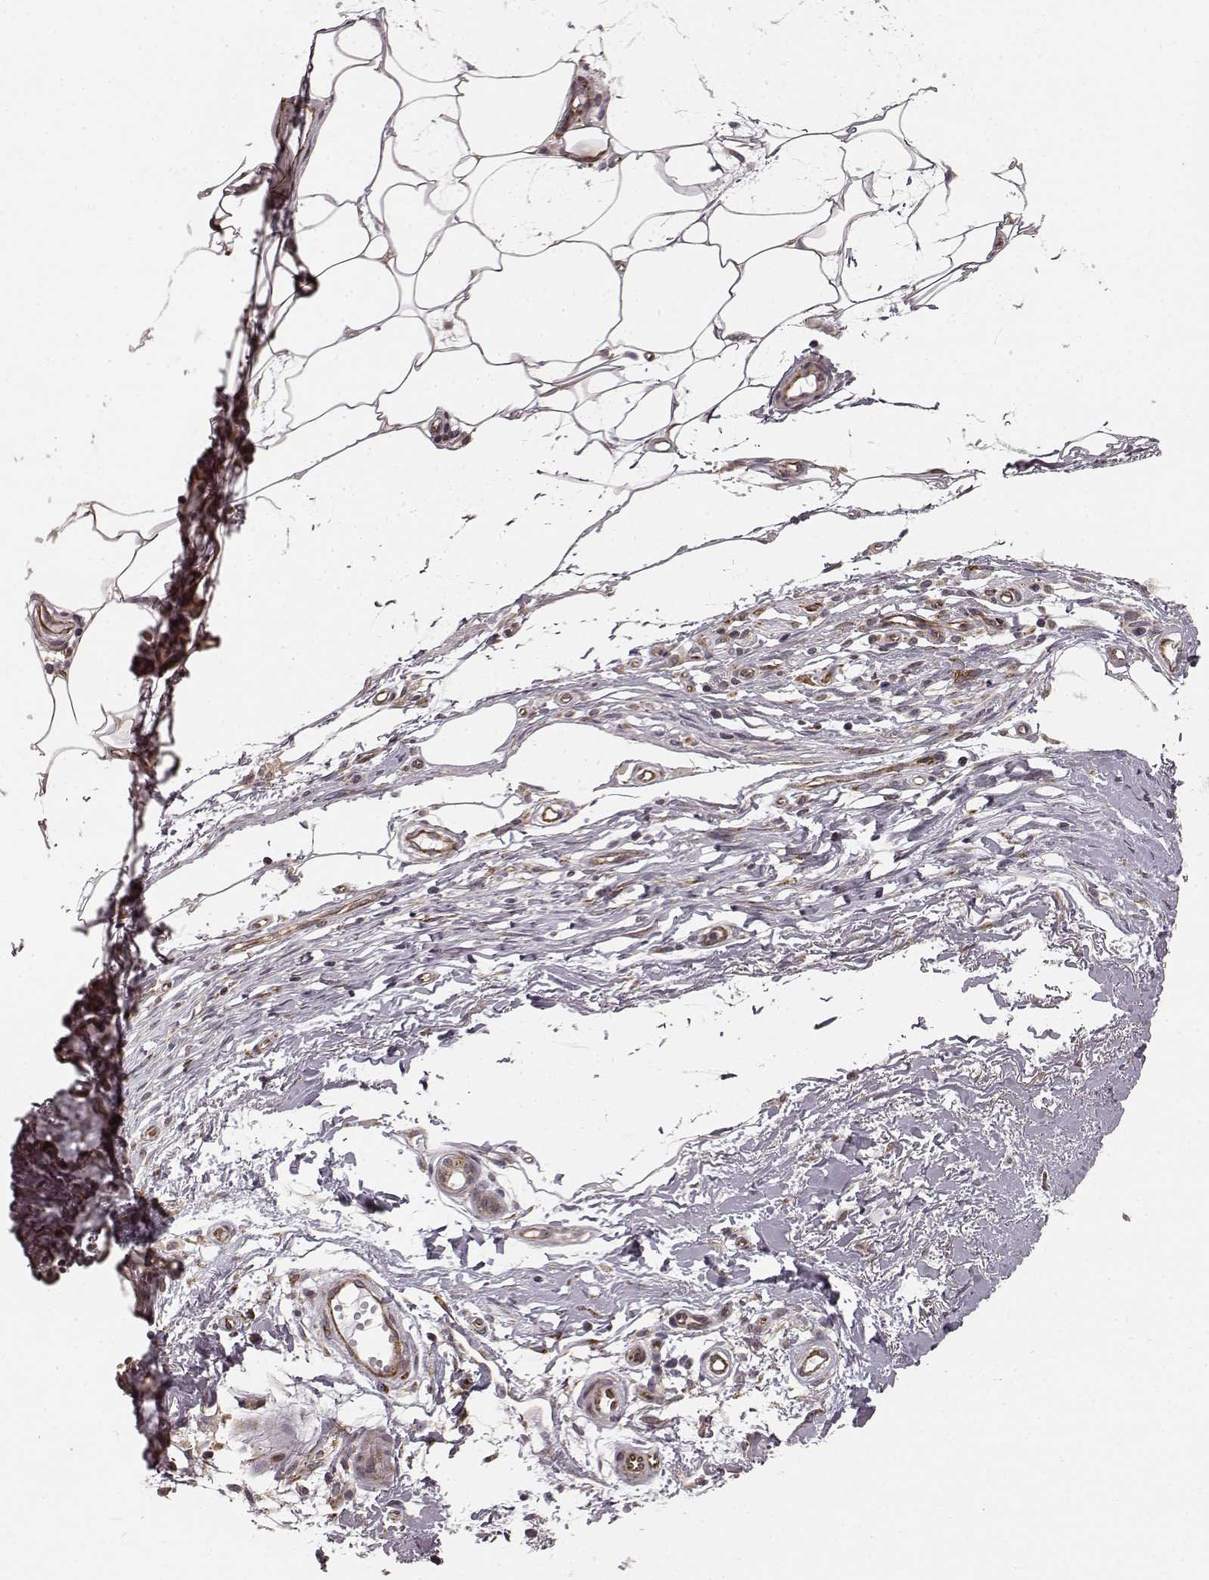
{"staining": {"intensity": "negative", "quantity": "none", "location": "none"}, "tissue": "skin", "cell_type": "Fibroblasts", "image_type": "normal", "snomed": [{"axis": "morphology", "description": "Normal tissue, NOS"}, {"axis": "topography", "description": "Skin"}], "caption": "IHC of normal human skin reveals no expression in fibroblasts.", "gene": "TMEM14A", "patient": {"sex": "female", "age": 62}}